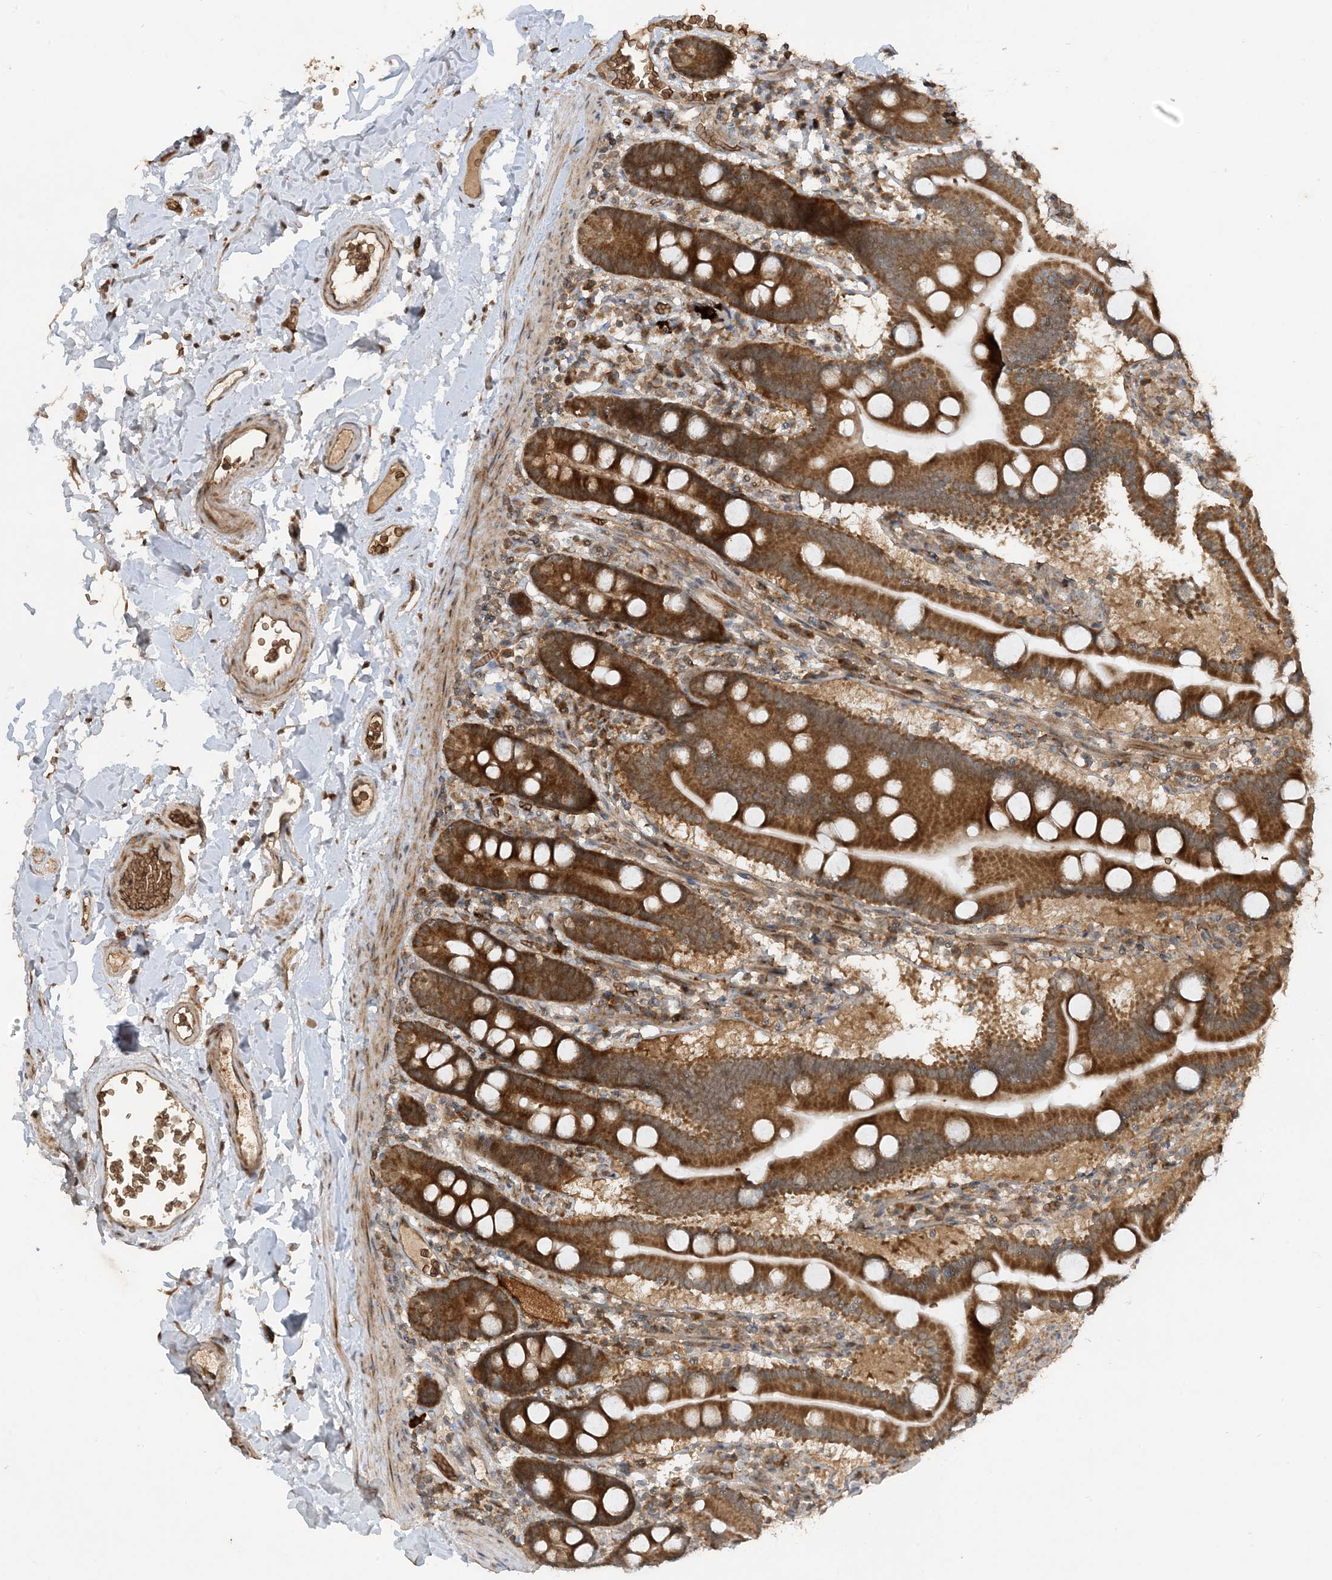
{"staining": {"intensity": "strong", "quantity": ">75%", "location": "cytoplasmic/membranous"}, "tissue": "duodenum", "cell_type": "Glandular cells", "image_type": "normal", "snomed": [{"axis": "morphology", "description": "Normal tissue, NOS"}, {"axis": "topography", "description": "Duodenum"}], "caption": "Duodenum stained with IHC exhibits strong cytoplasmic/membranous positivity in approximately >75% of glandular cells. (DAB (3,3'-diaminobenzidine) IHC with brightfield microscopy, high magnification).", "gene": "PUSL1", "patient": {"sex": "male", "age": 55}}